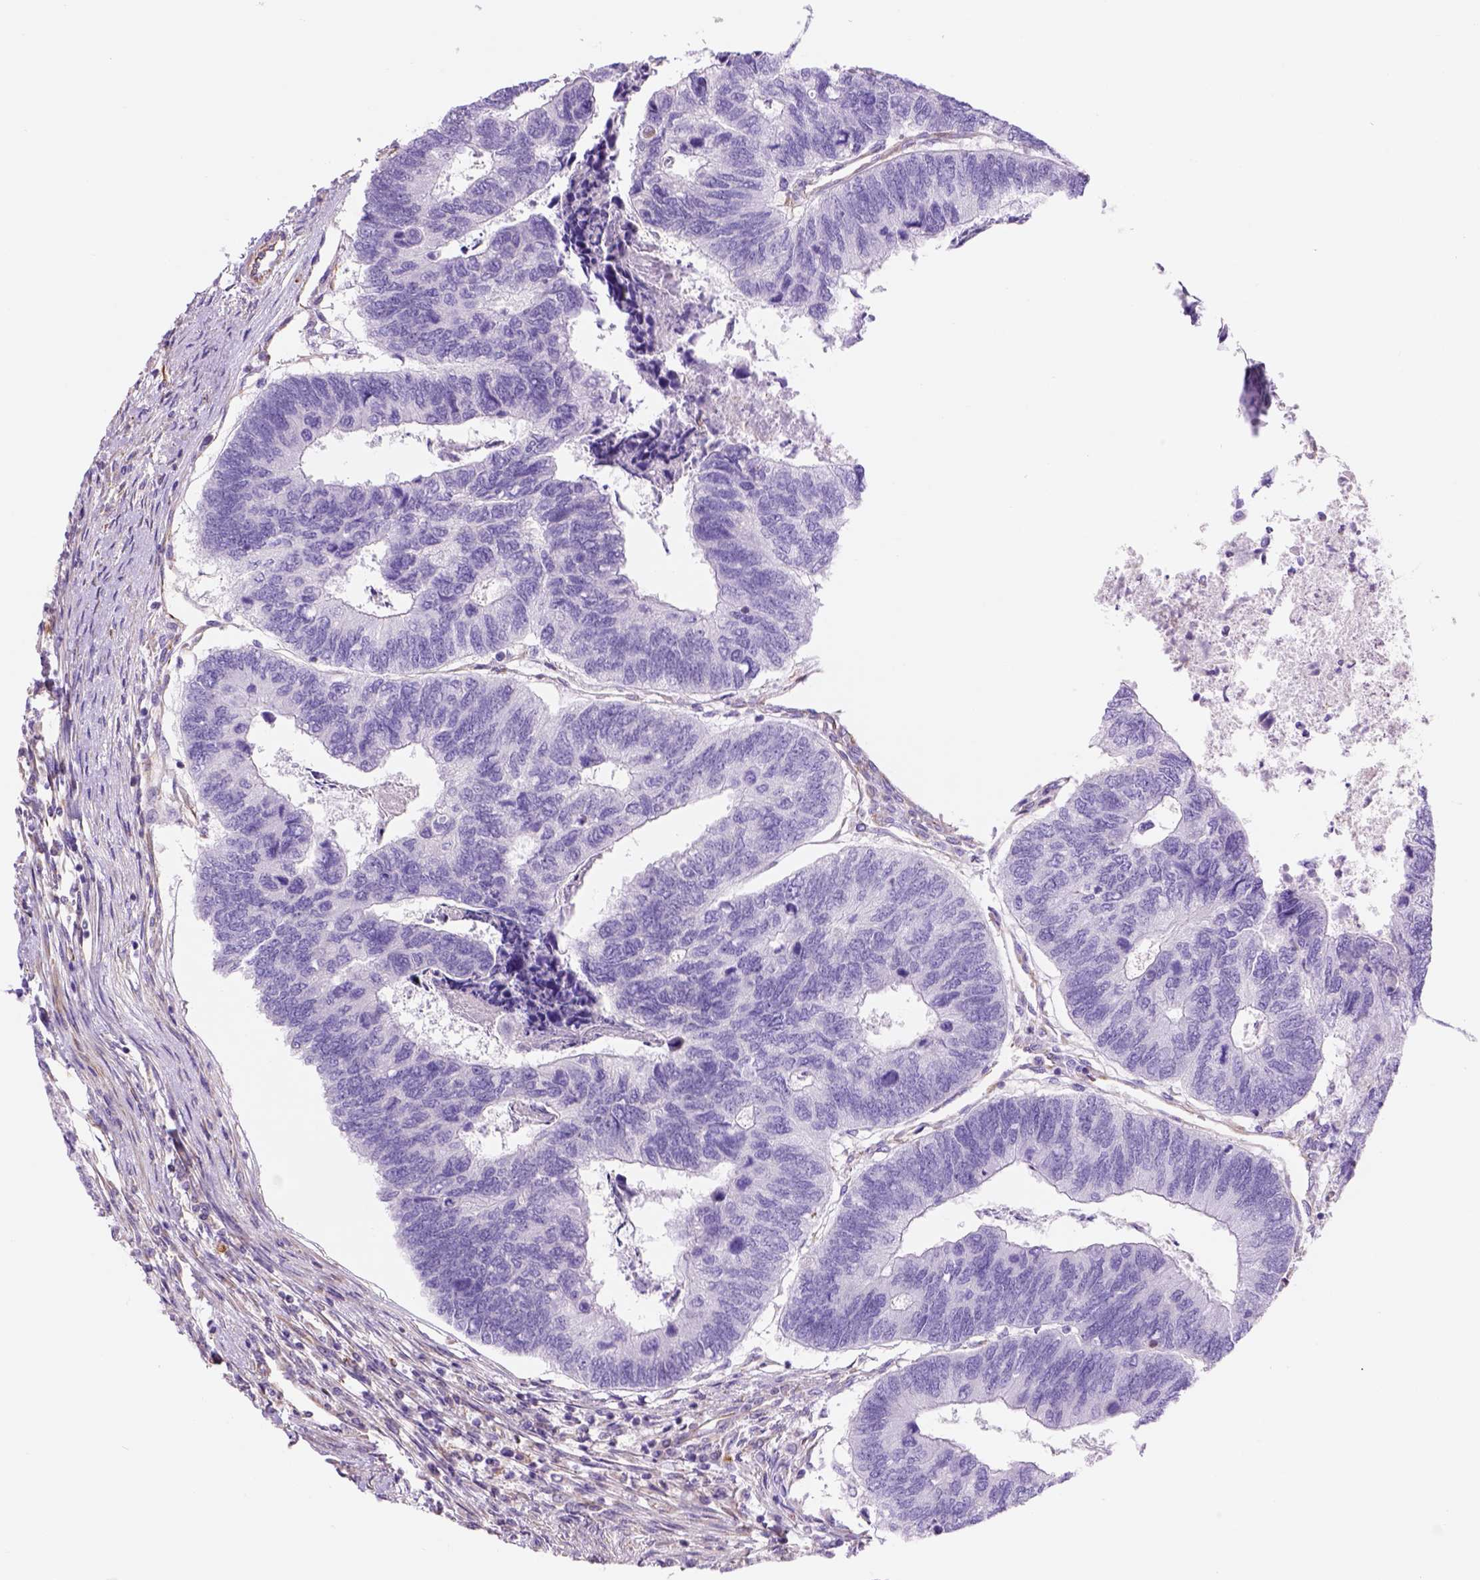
{"staining": {"intensity": "negative", "quantity": "none", "location": "none"}, "tissue": "colorectal cancer", "cell_type": "Tumor cells", "image_type": "cancer", "snomed": [{"axis": "morphology", "description": "Adenocarcinoma, NOS"}, {"axis": "topography", "description": "Colon"}], "caption": "Micrograph shows no significant protein staining in tumor cells of colorectal adenocarcinoma.", "gene": "ZZZ3", "patient": {"sex": "female", "age": 67}}